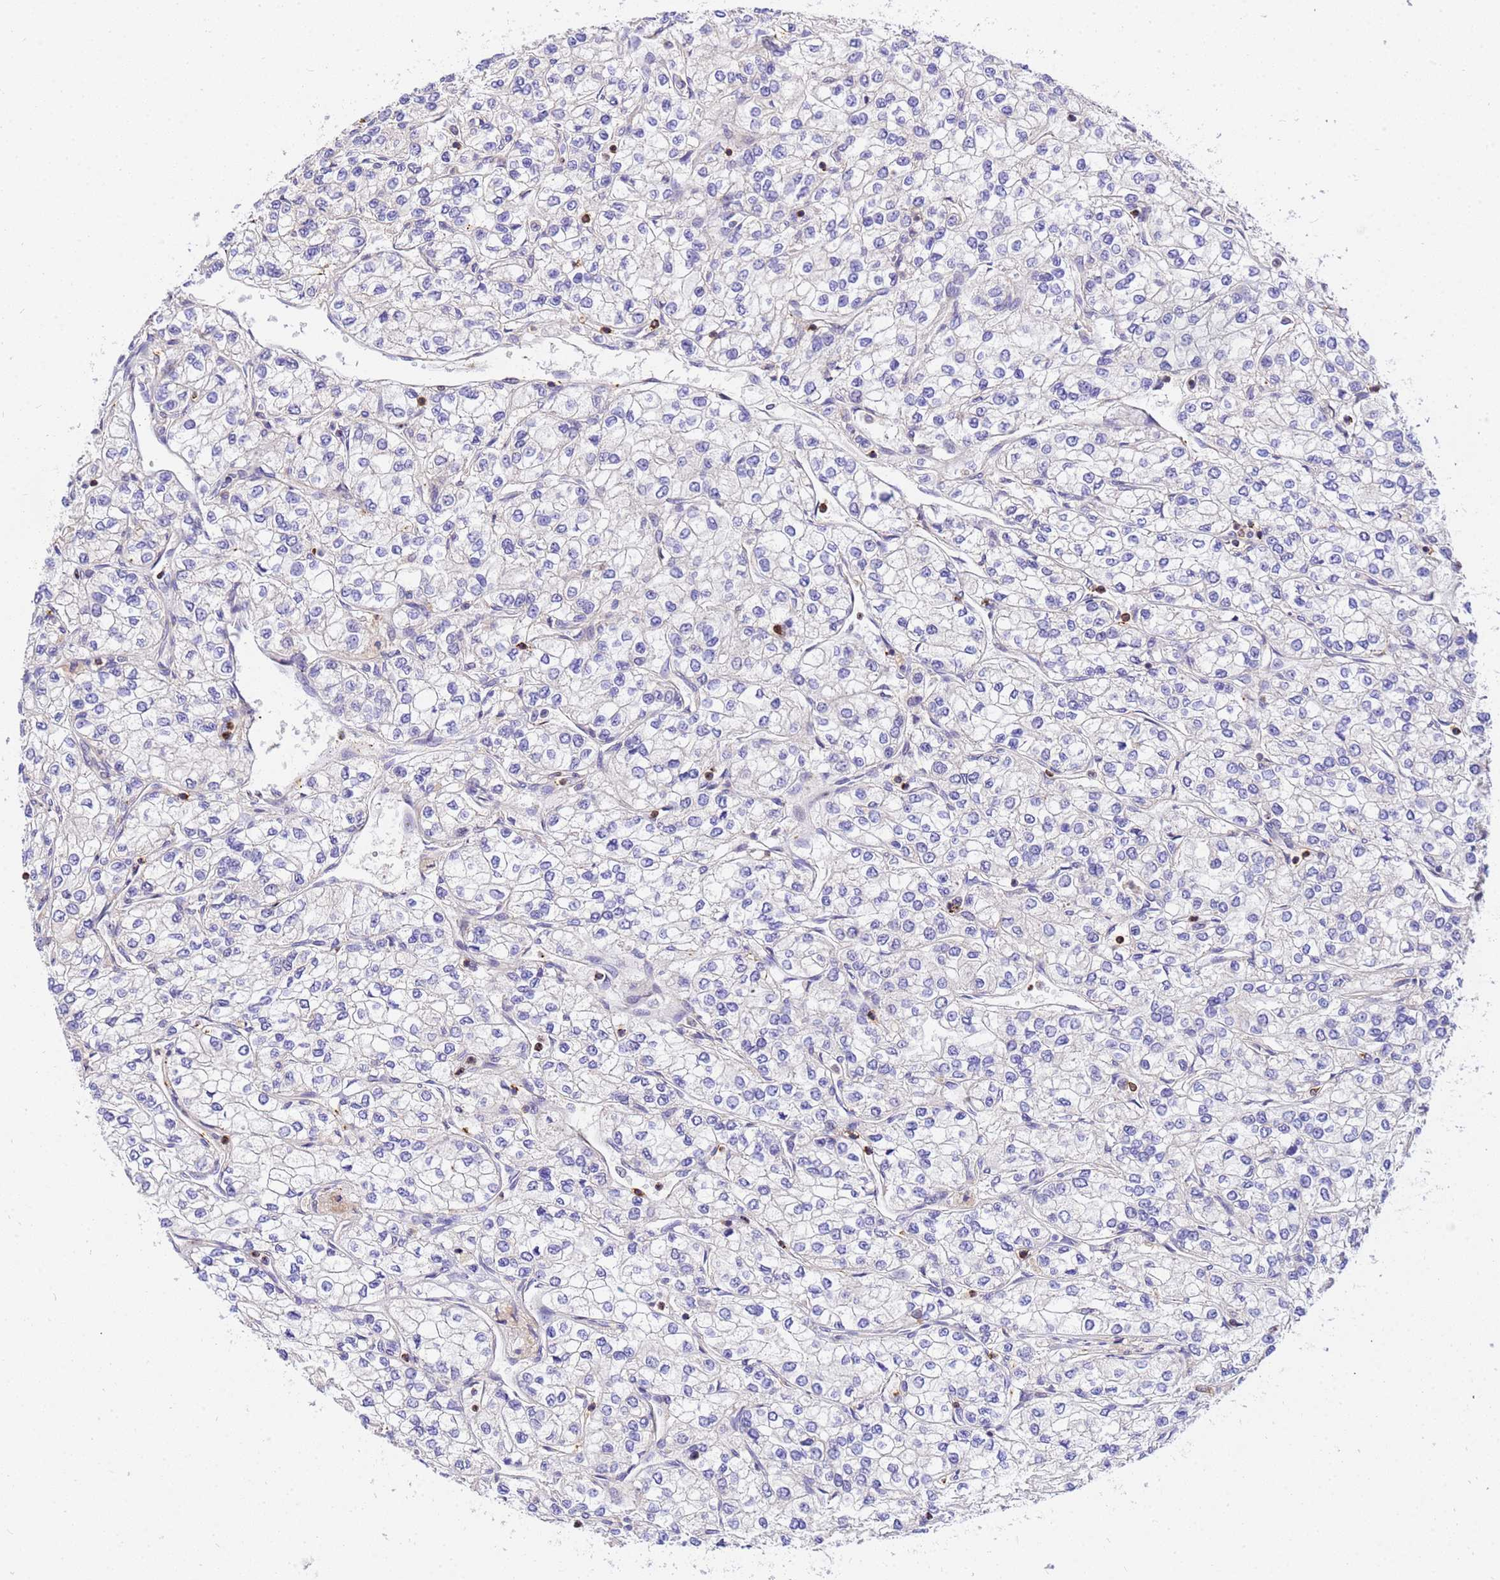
{"staining": {"intensity": "negative", "quantity": "none", "location": "none"}, "tissue": "renal cancer", "cell_type": "Tumor cells", "image_type": "cancer", "snomed": [{"axis": "morphology", "description": "Adenocarcinoma, NOS"}, {"axis": "topography", "description": "Kidney"}], "caption": "A photomicrograph of human renal adenocarcinoma is negative for staining in tumor cells.", "gene": "WDR64", "patient": {"sex": "male", "age": 80}}